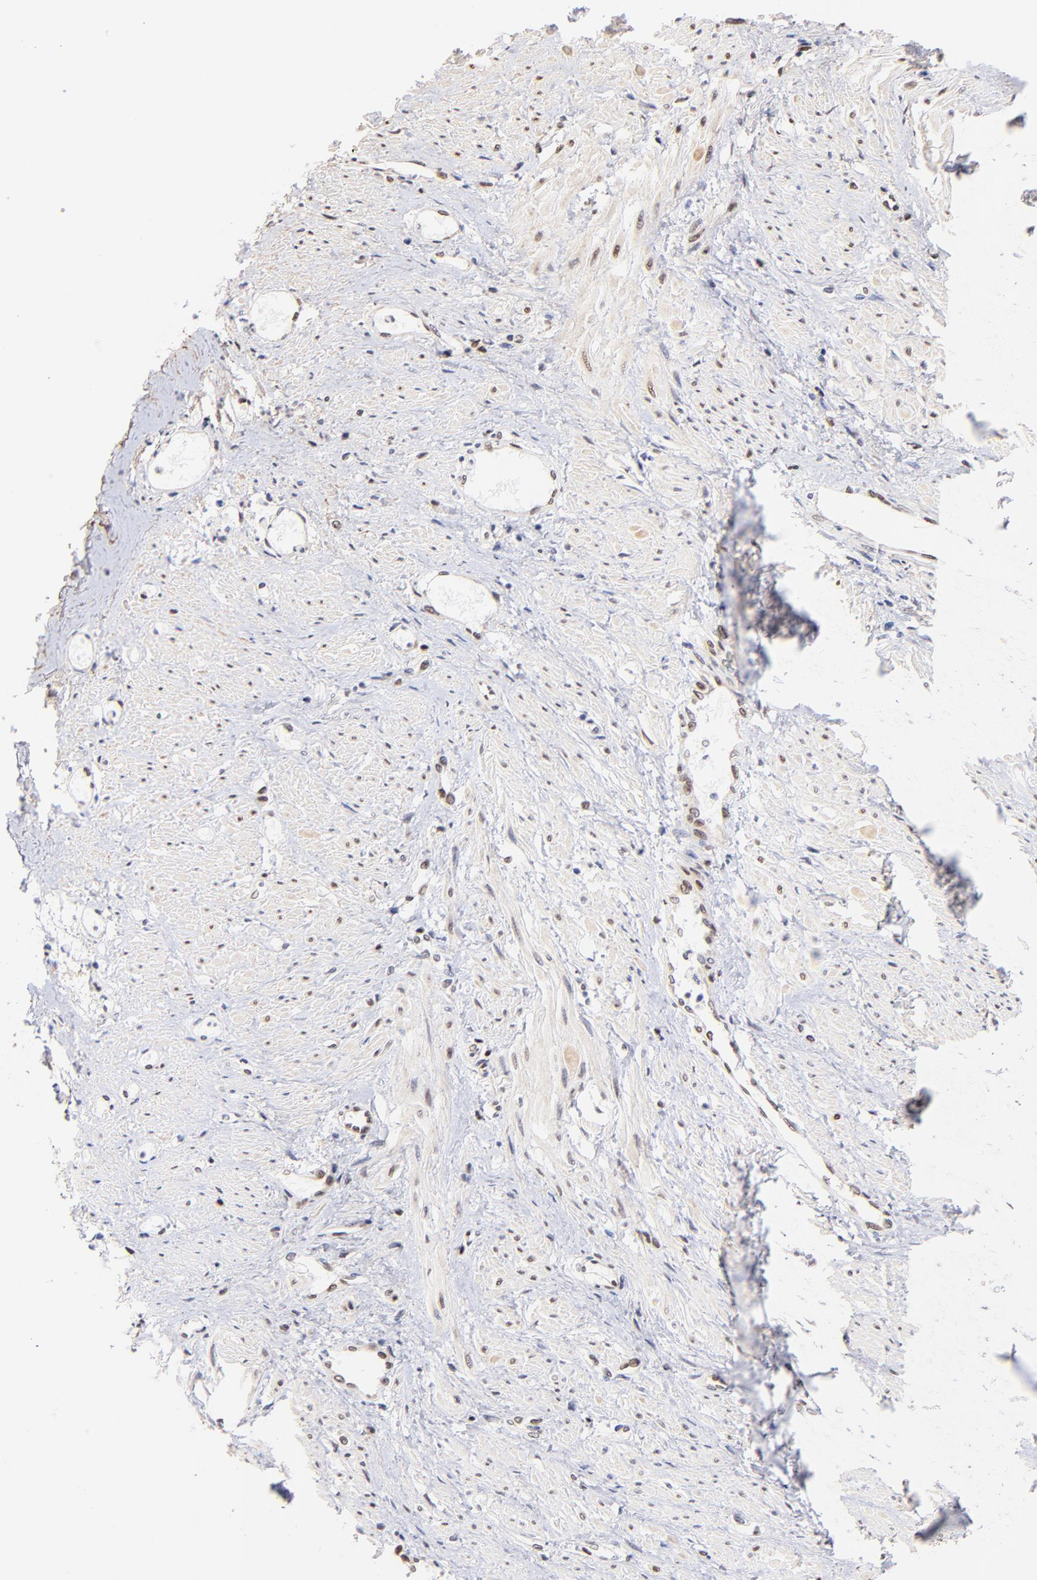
{"staining": {"intensity": "moderate", "quantity": ">75%", "location": "nuclear"}, "tissue": "smooth muscle", "cell_type": "Smooth muscle cells", "image_type": "normal", "snomed": [{"axis": "morphology", "description": "Normal tissue, NOS"}, {"axis": "topography", "description": "Smooth muscle"}, {"axis": "topography", "description": "Uterus"}], "caption": "Smooth muscle cells demonstrate medium levels of moderate nuclear positivity in approximately >75% of cells in benign human smooth muscle.", "gene": "MIDEAS", "patient": {"sex": "female", "age": 39}}